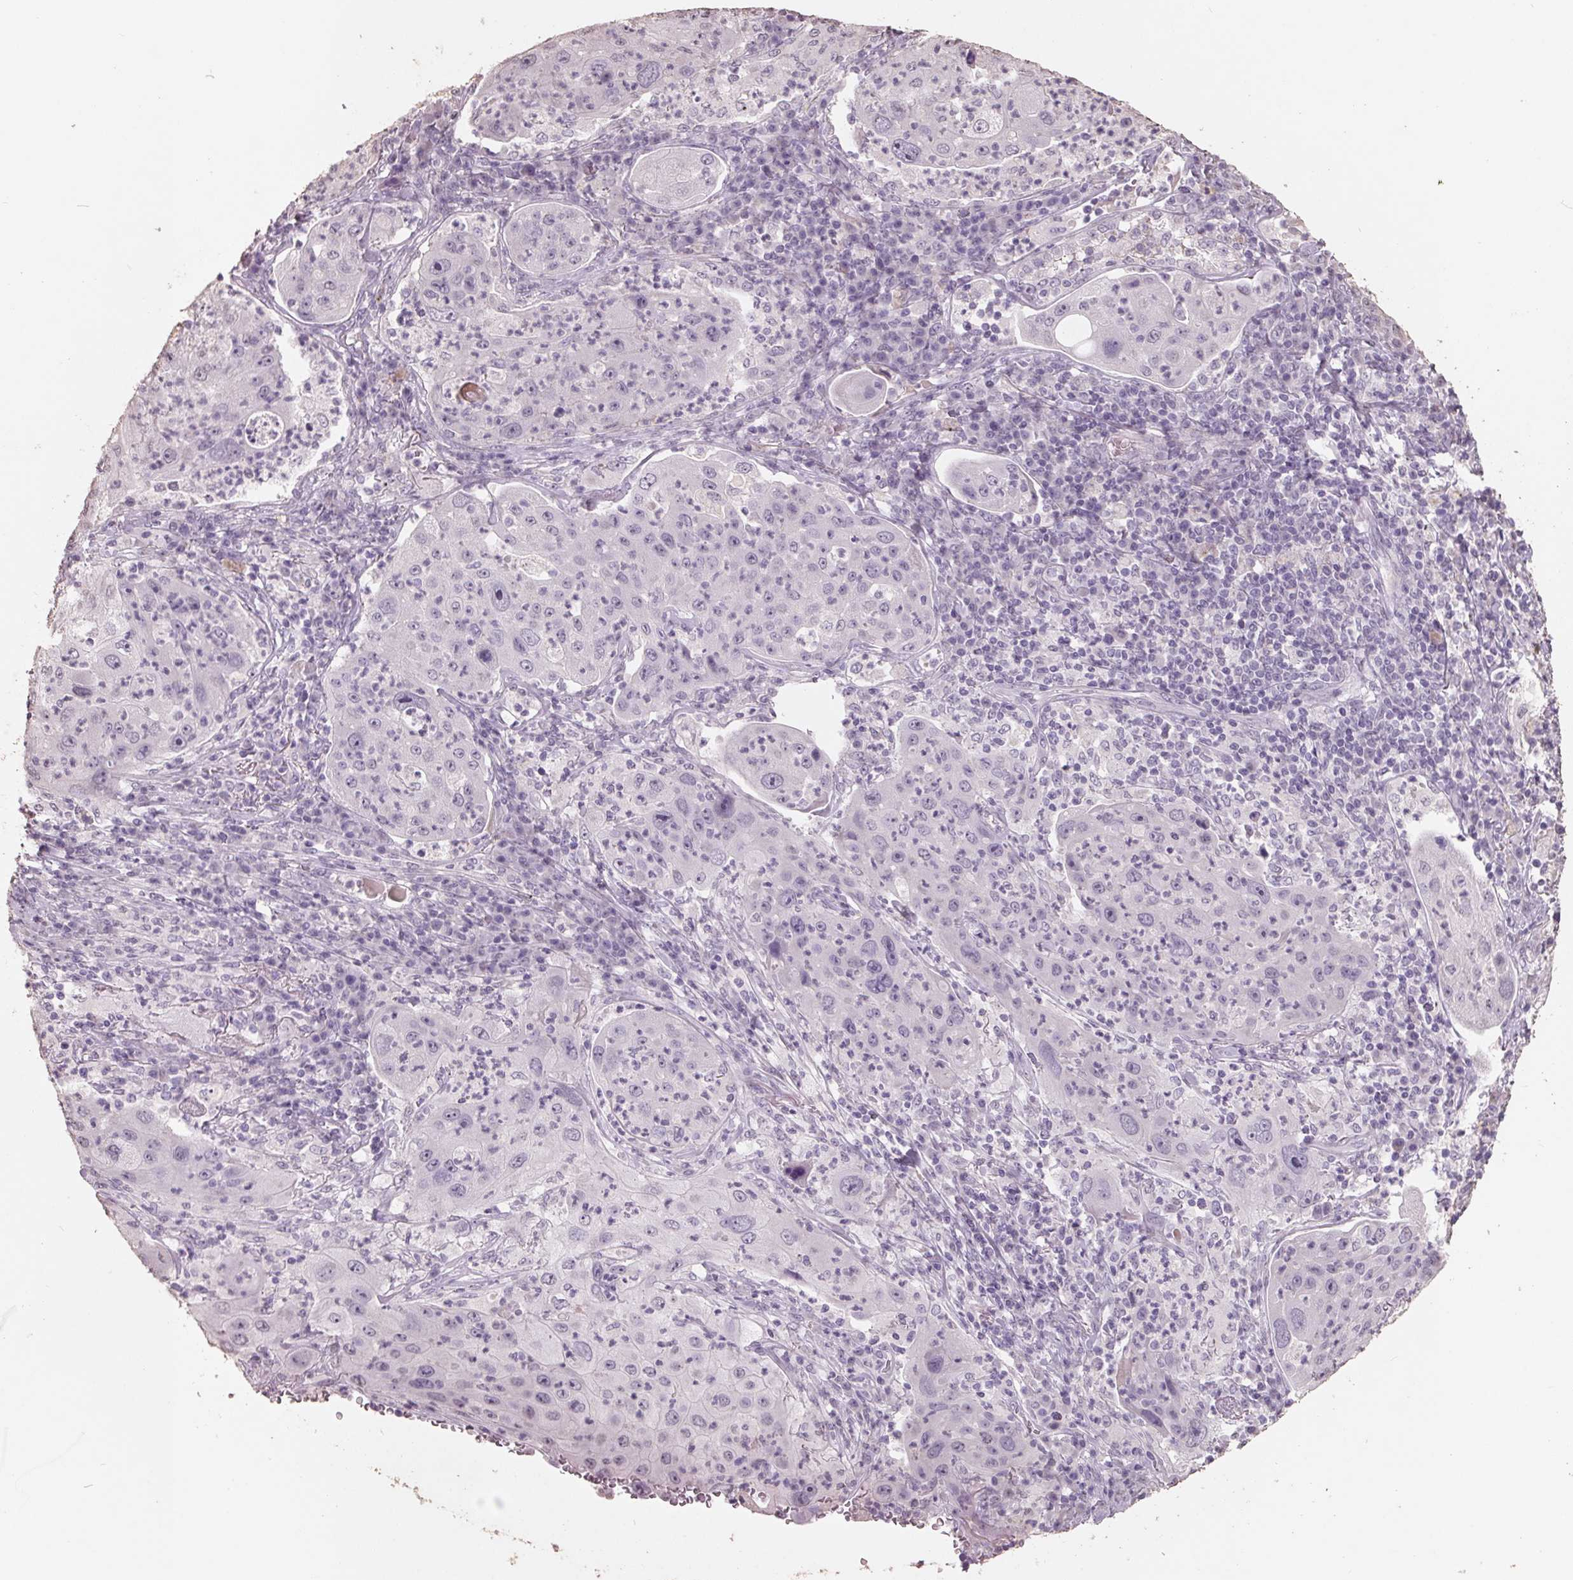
{"staining": {"intensity": "negative", "quantity": "none", "location": "none"}, "tissue": "lung cancer", "cell_type": "Tumor cells", "image_type": "cancer", "snomed": [{"axis": "morphology", "description": "Squamous cell carcinoma, NOS"}, {"axis": "topography", "description": "Lung"}], "caption": "IHC of lung squamous cell carcinoma shows no staining in tumor cells. (DAB (3,3'-diaminobenzidine) immunohistochemistry, high magnification).", "gene": "FTCD", "patient": {"sex": "female", "age": 59}}